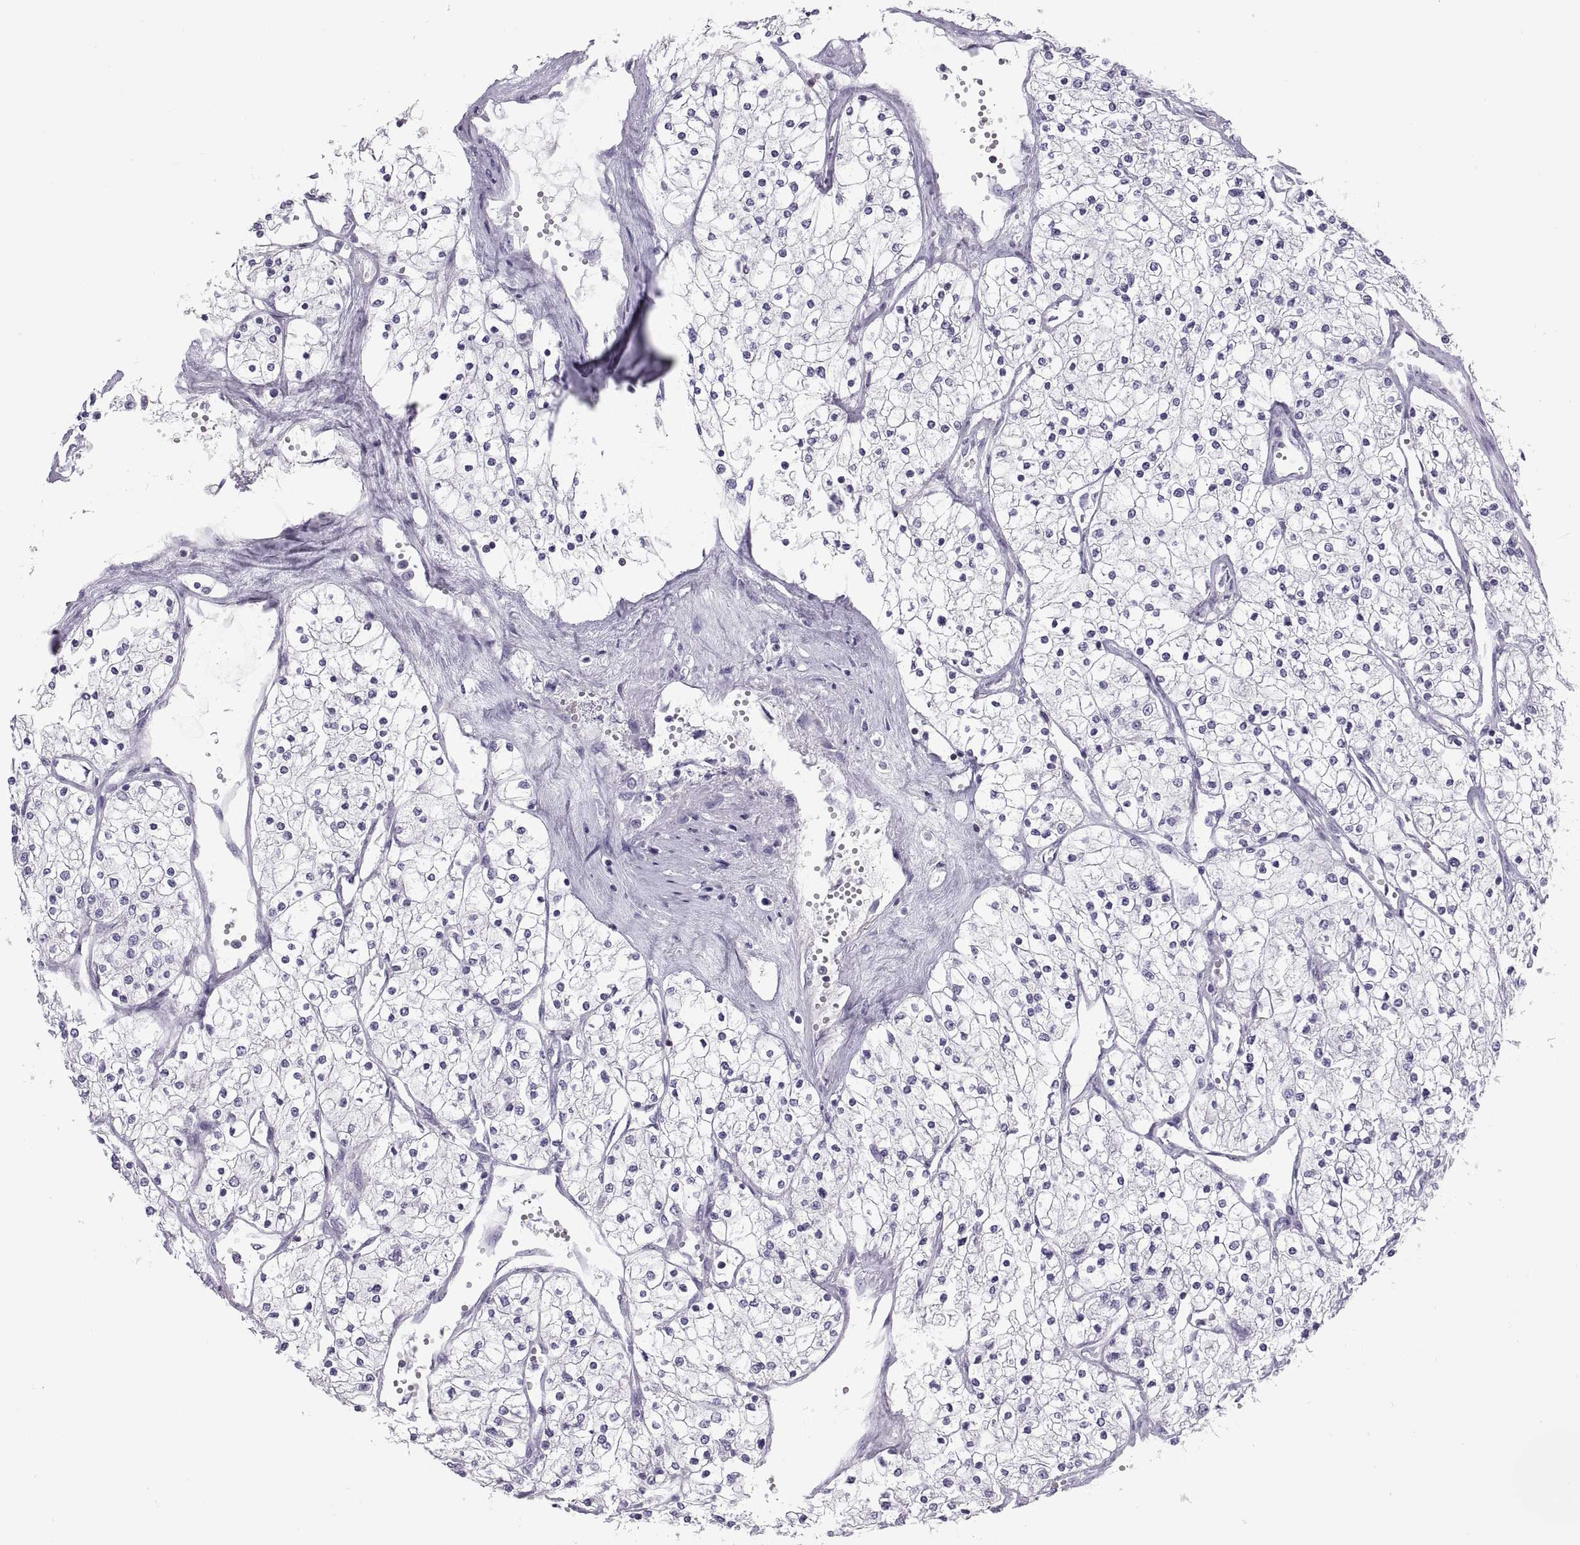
{"staining": {"intensity": "negative", "quantity": "none", "location": "none"}, "tissue": "renal cancer", "cell_type": "Tumor cells", "image_type": "cancer", "snomed": [{"axis": "morphology", "description": "Adenocarcinoma, NOS"}, {"axis": "topography", "description": "Kidney"}], "caption": "DAB (3,3'-diaminobenzidine) immunohistochemical staining of renal adenocarcinoma demonstrates no significant staining in tumor cells. (DAB (3,3'-diaminobenzidine) immunohistochemistry (IHC), high magnification).", "gene": "TTC21A", "patient": {"sex": "male", "age": 80}}